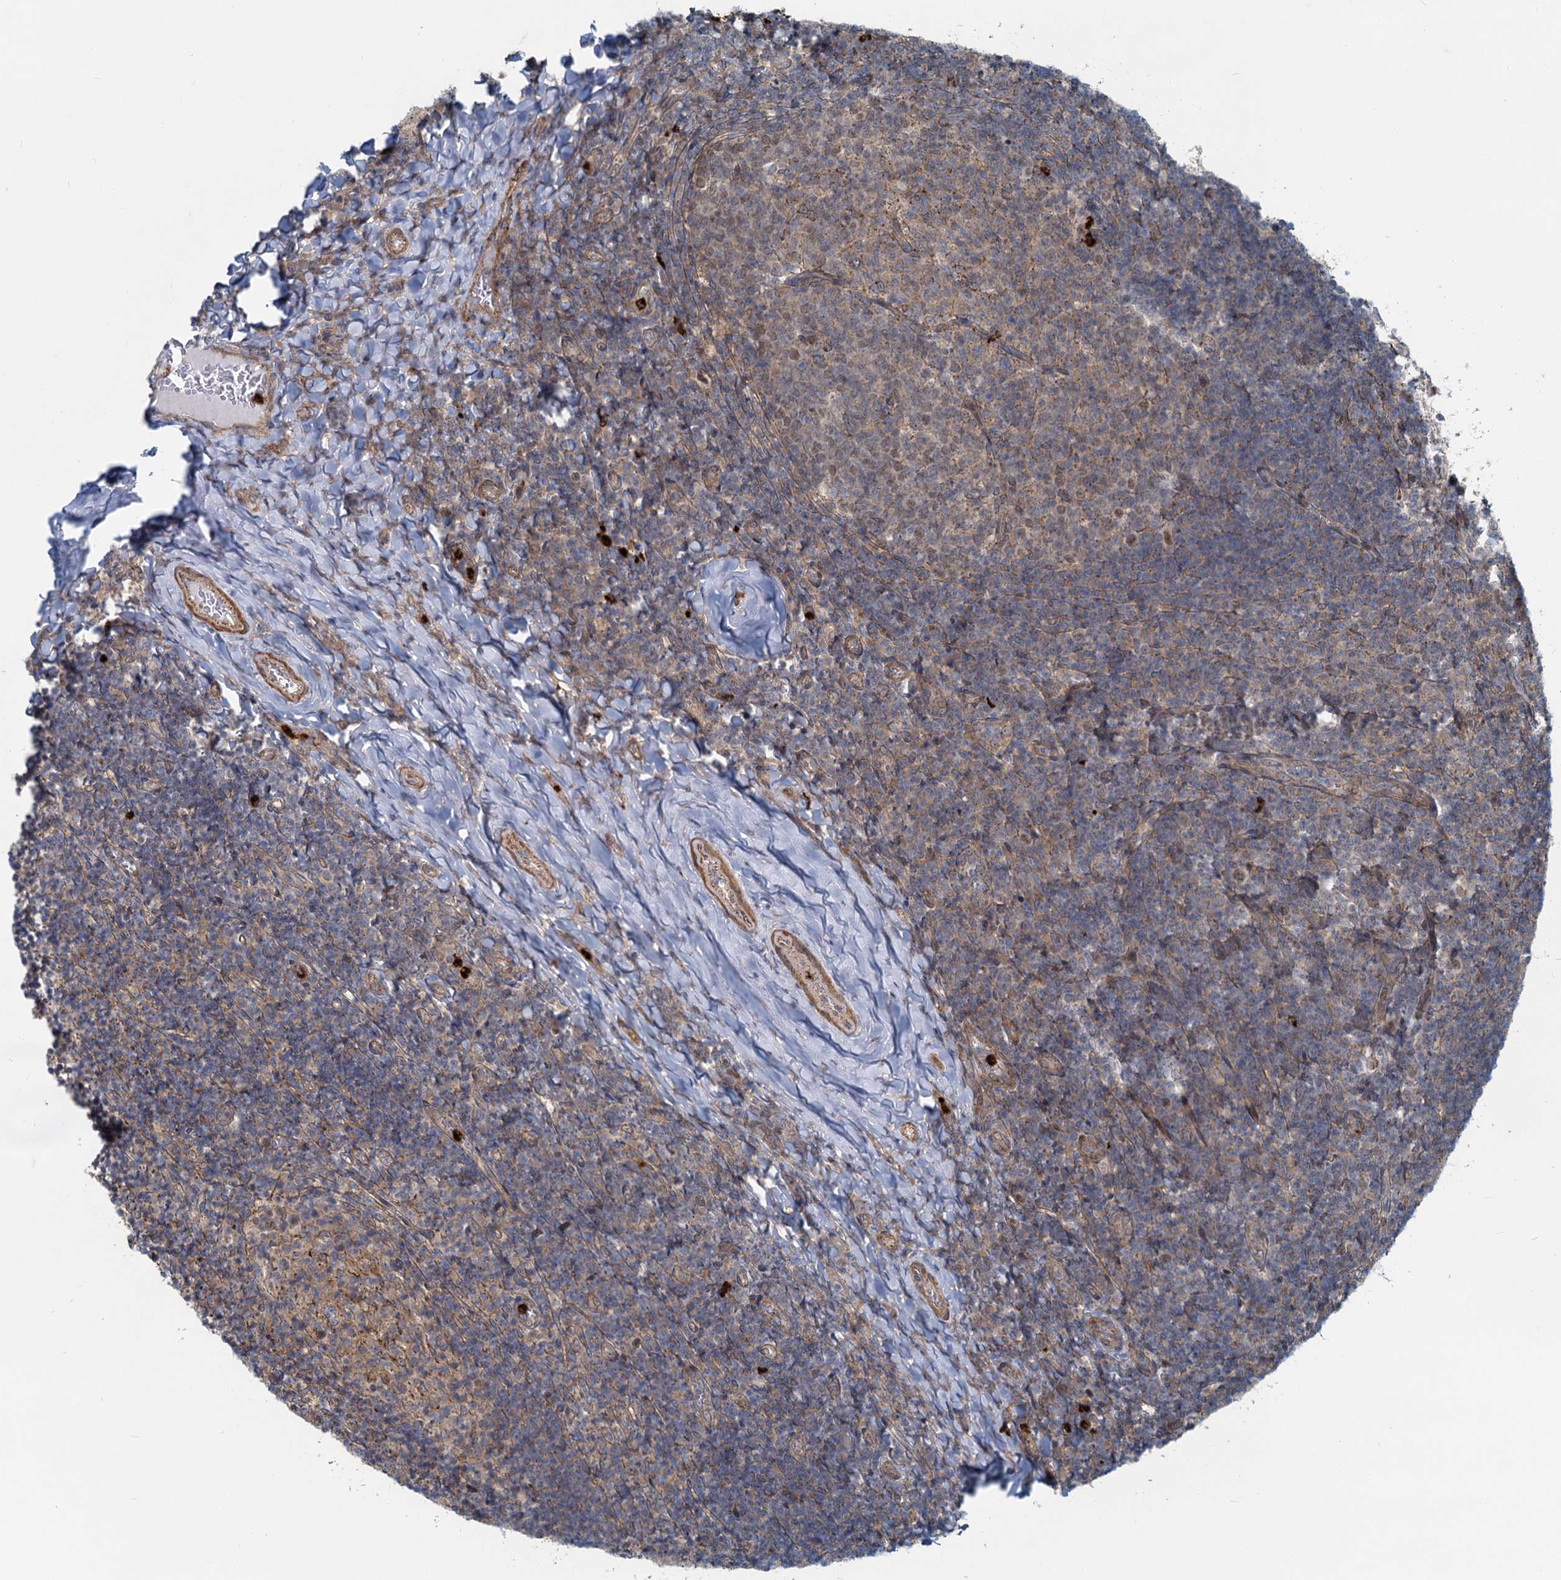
{"staining": {"intensity": "weak", "quantity": "<25%", "location": "cytoplasmic/membranous"}, "tissue": "tonsil", "cell_type": "Germinal center cells", "image_type": "normal", "snomed": [{"axis": "morphology", "description": "Normal tissue, NOS"}, {"axis": "topography", "description": "Tonsil"}], "caption": "Tonsil was stained to show a protein in brown. There is no significant expression in germinal center cells. (Stains: DAB (3,3'-diaminobenzidine) IHC with hematoxylin counter stain, Microscopy: brightfield microscopy at high magnification).", "gene": "ADCY2", "patient": {"sex": "female", "age": 10}}